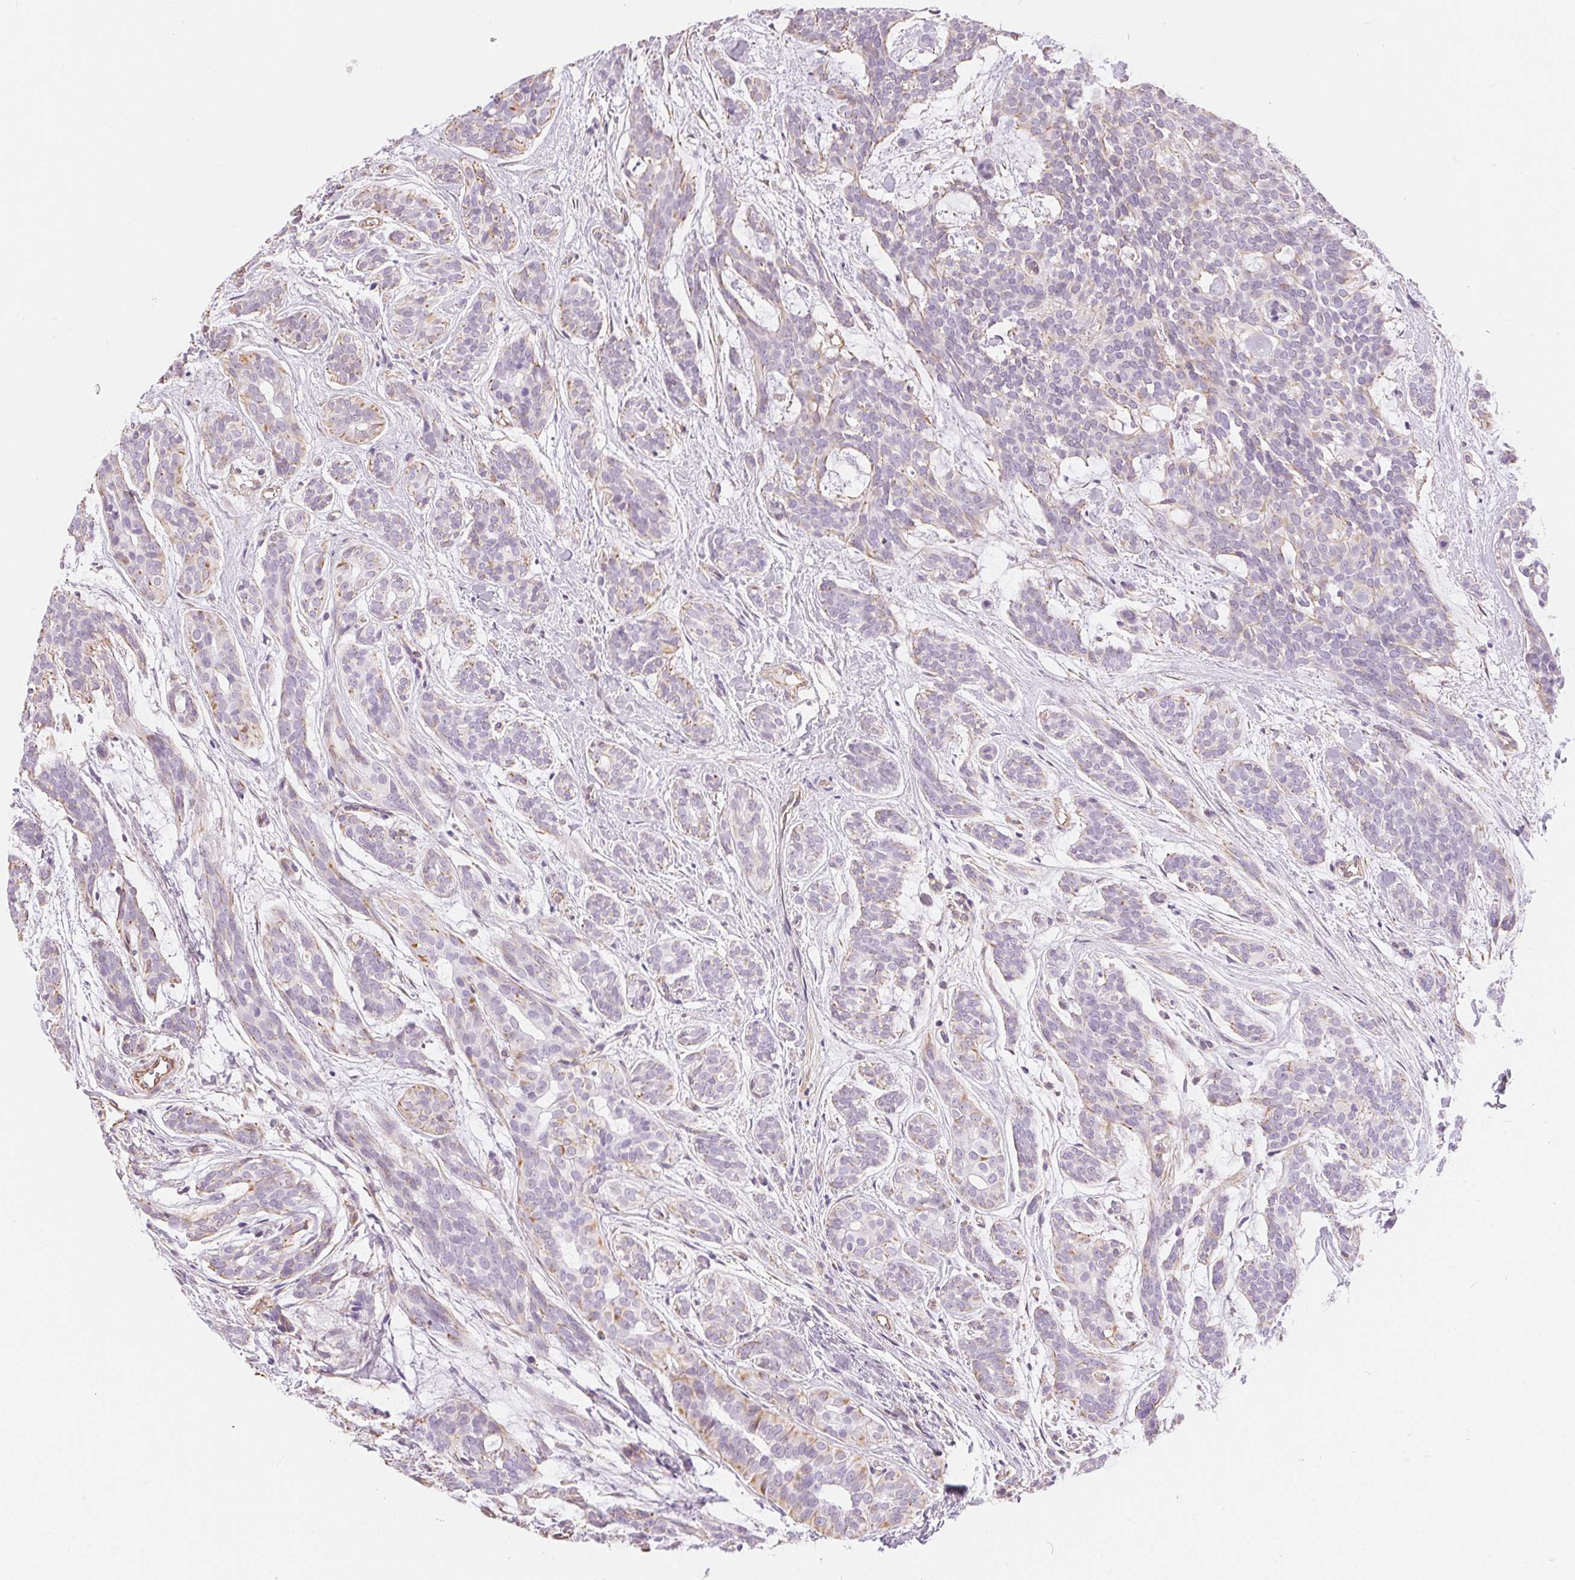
{"staining": {"intensity": "weak", "quantity": "<25%", "location": "cytoplasmic/membranous"}, "tissue": "head and neck cancer", "cell_type": "Tumor cells", "image_type": "cancer", "snomed": [{"axis": "morphology", "description": "Adenocarcinoma, NOS"}, {"axis": "topography", "description": "Head-Neck"}], "caption": "This is an immunohistochemistry histopathology image of head and neck cancer (adenocarcinoma). There is no staining in tumor cells.", "gene": "GFAP", "patient": {"sex": "male", "age": 66}}